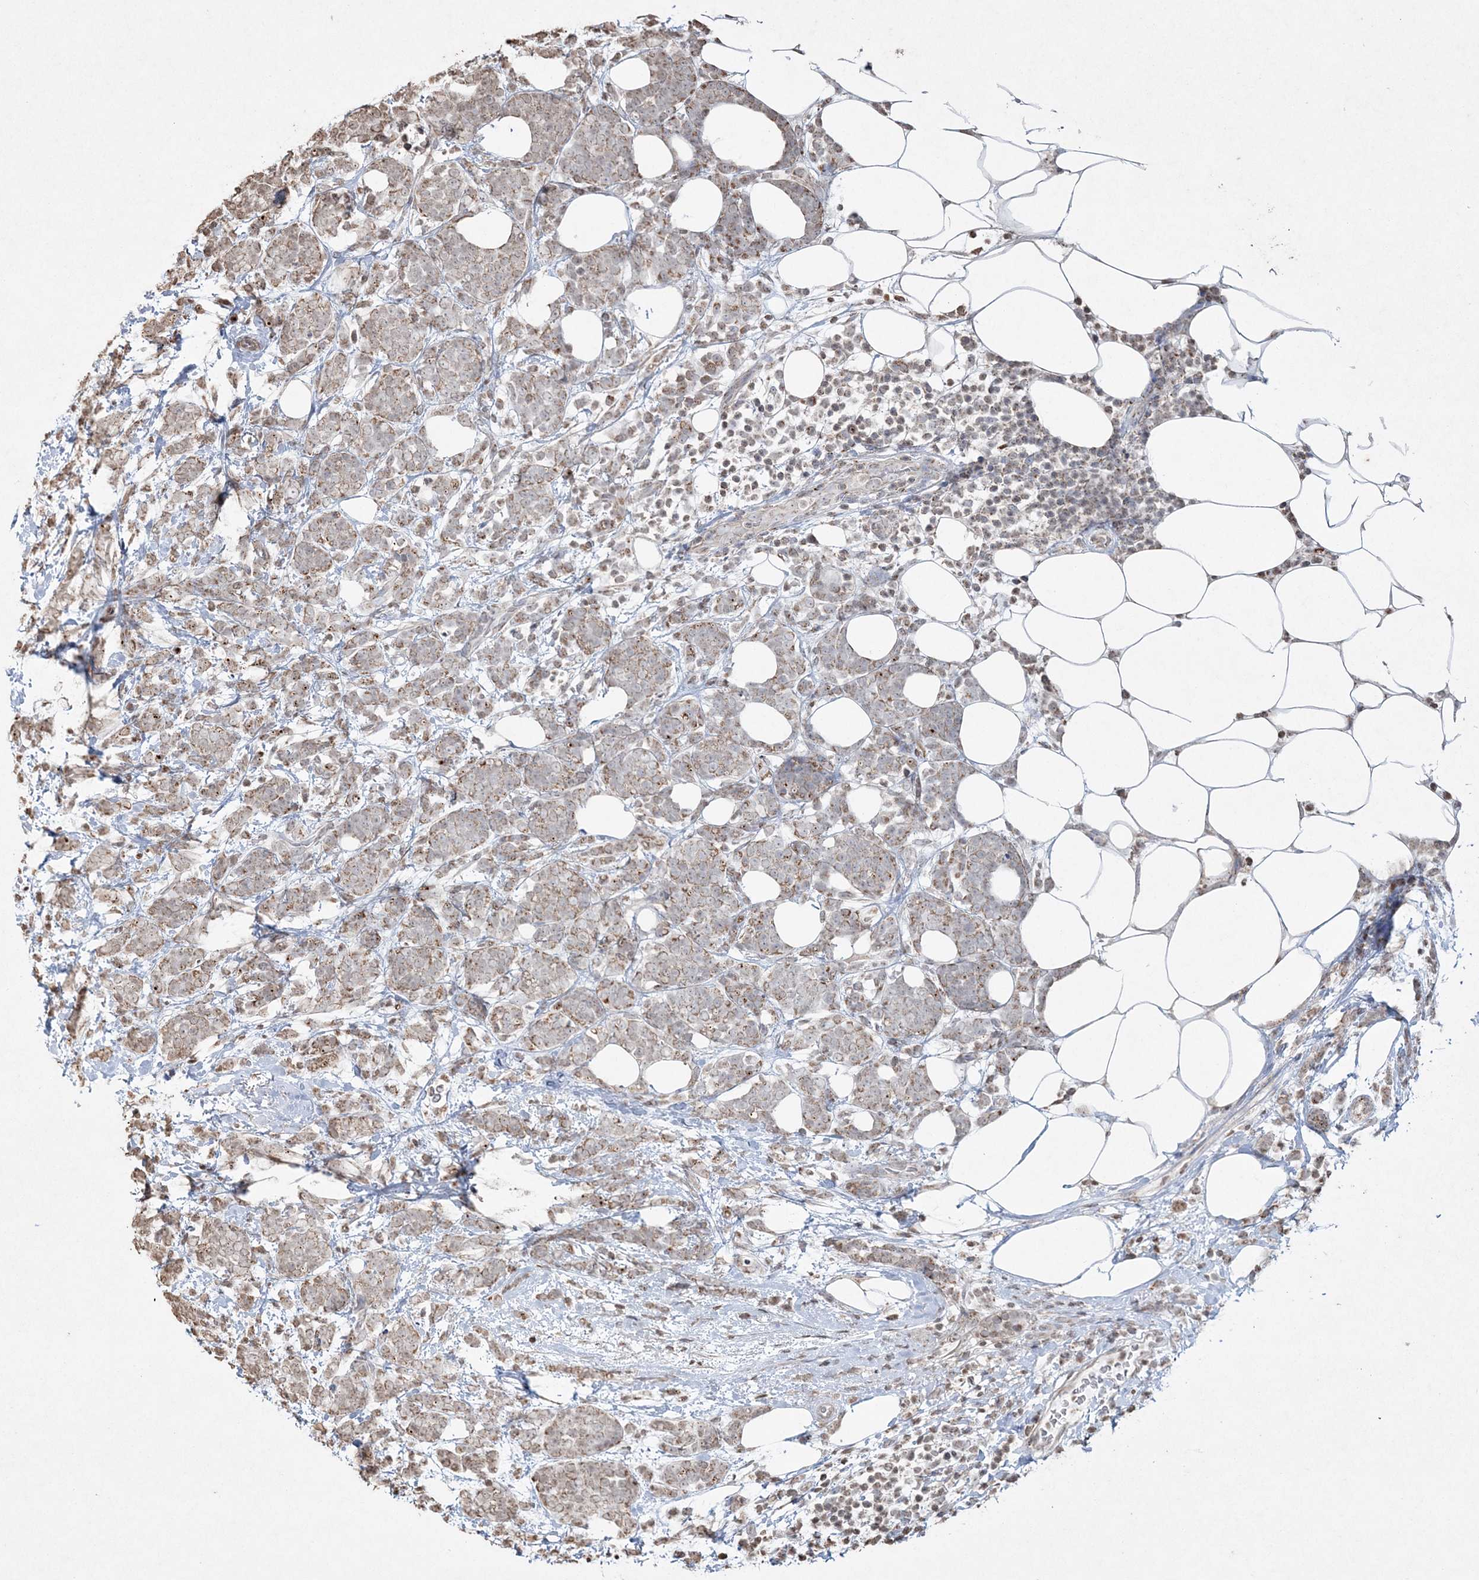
{"staining": {"intensity": "moderate", "quantity": "<25%", "location": "cytoplasmic/membranous"}, "tissue": "breast cancer", "cell_type": "Tumor cells", "image_type": "cancer", "snomed": [{"axis": "morphology", "description": "Lobular carcinoma"}, {"axis": "topography", "description": "Breast"}], "caption": "This photomicrograph shows immunohistochemistry (IHC) staining of human breast cancer, with low moderate cytoplasmic/membranous staining in approximately <25% of tumor cells.", "gene": "TTC7A", "patient": {"sex": "female", "age": 58}}